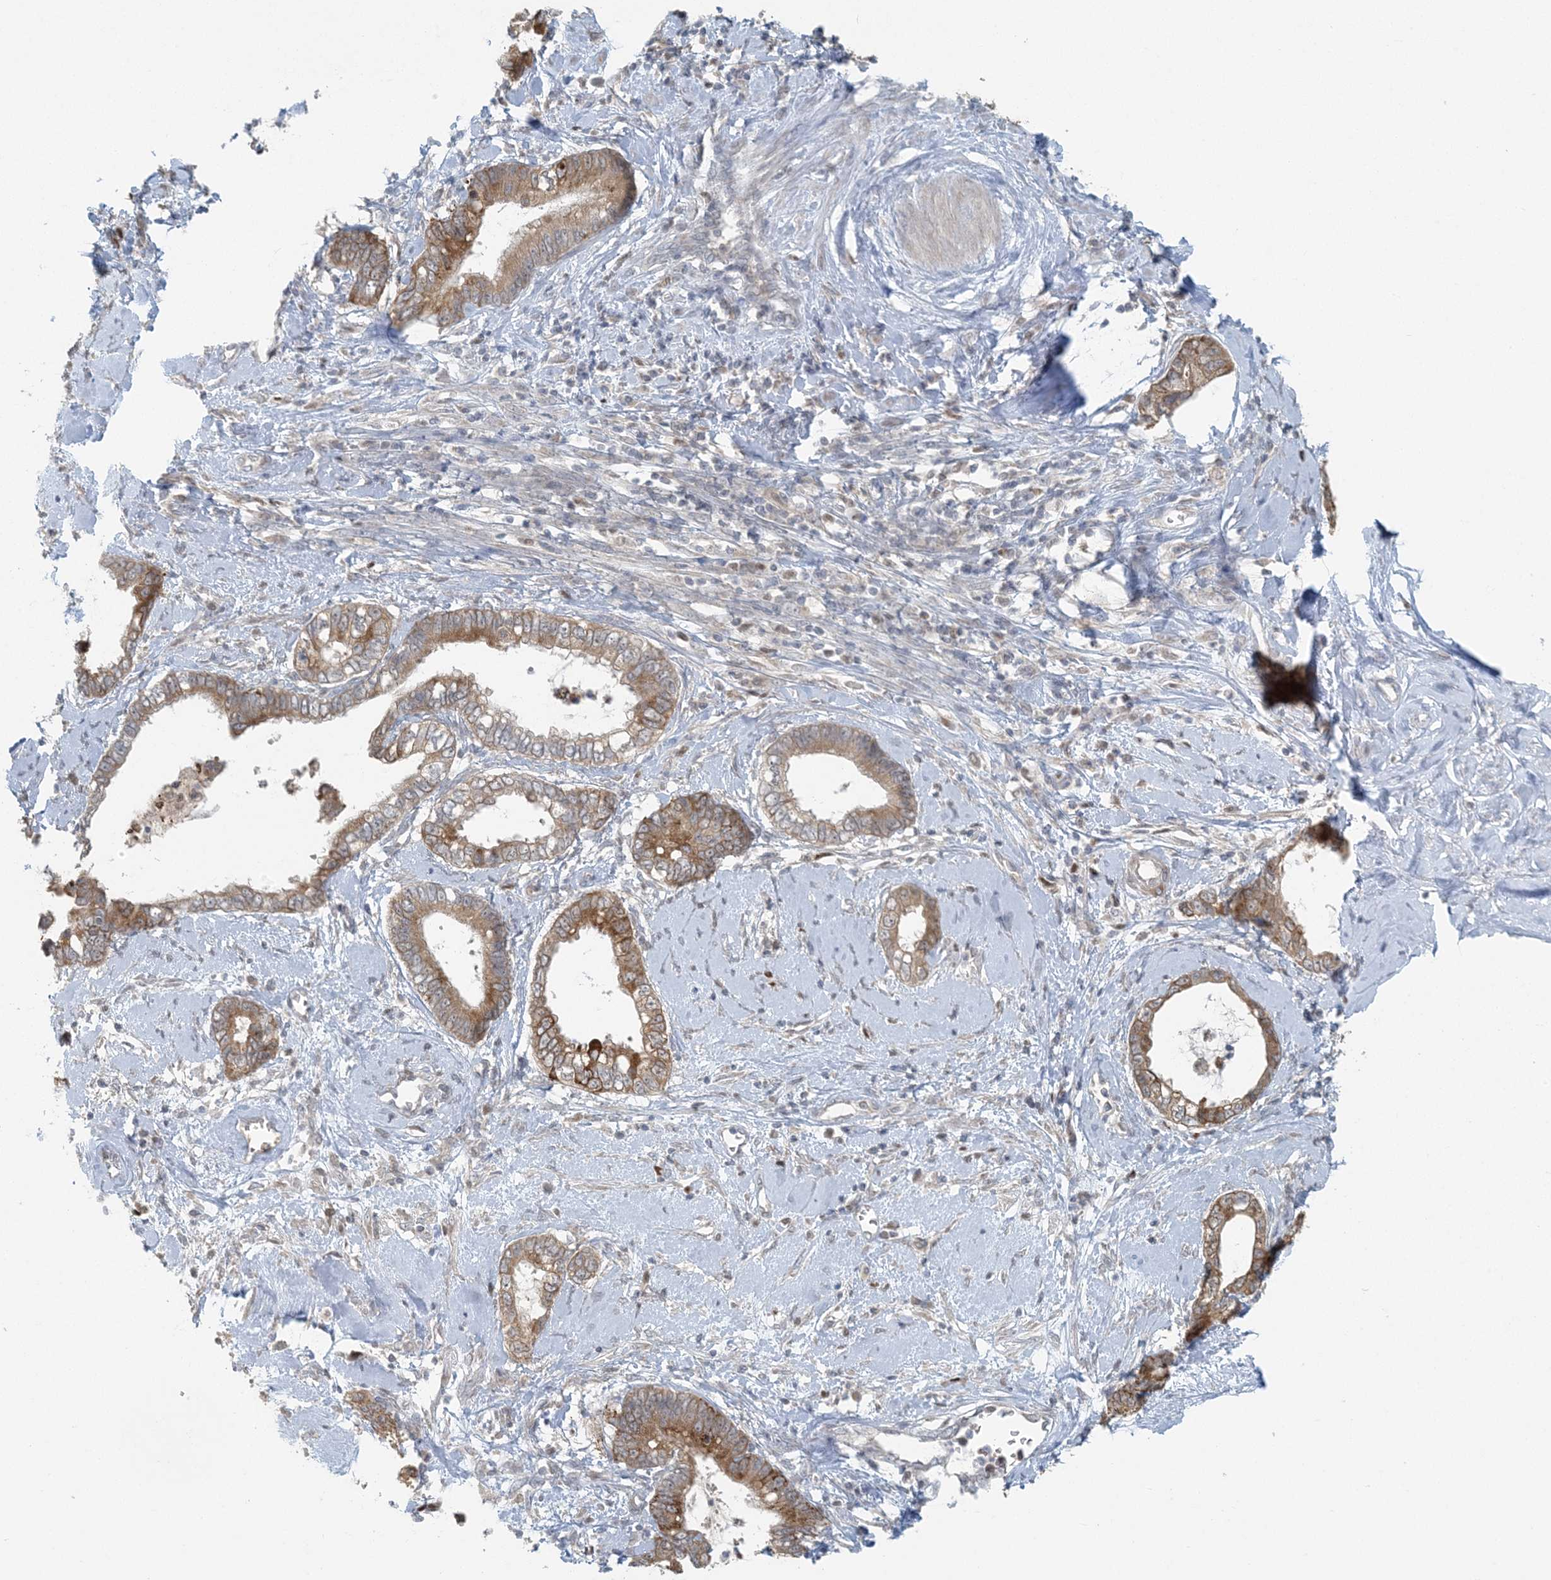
{"staining": {"intensity": "moderate", "quantity": ">75%", "location": "cytoplasmic/membranous"}, "tissue": "cervical cancer", "cell_type": "Tumor cells", "image_type": "cancer", "snomed": [{"axis": "morphology", "description": "Adenocarcinoma, NOS"}, {"axis": "topography", "description": "Cervix"}], "caption": "Immunohistochemical staining of cervical adenocarcinoma shows medium levels of moderate cytoplasmic/membranous staining in about >75% of tumor cells.", "gene": "CTDNEP1", "patient": {"sex": "female", "age": 44}}